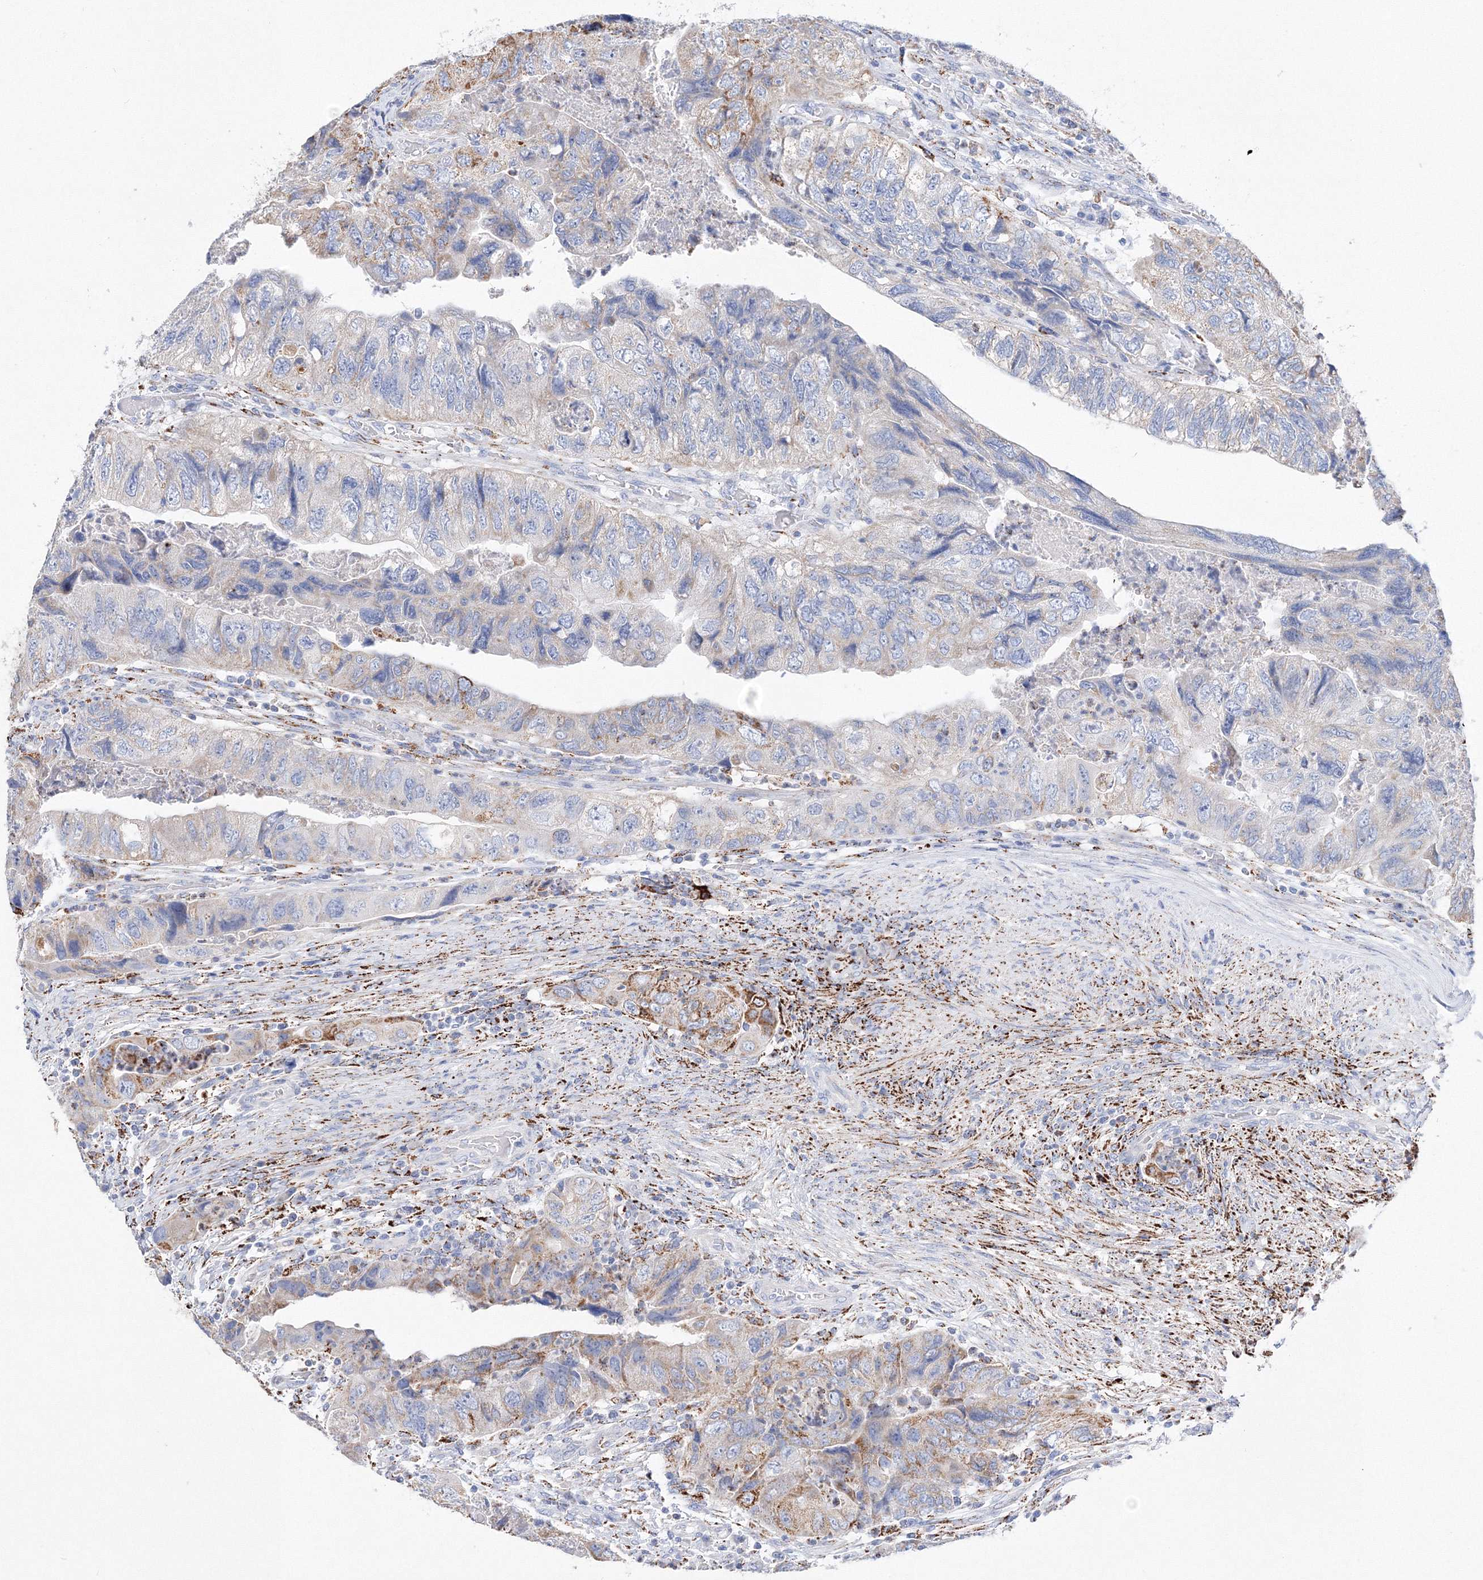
{"staining": {"intensity": "negative", "quantity": "none", "location": "none"}, "tissue": "colorectal cancer", "cell_type": "Tumor cells", "image_type": "cancer", "snomed": [{"axis": "morphology", "description": "Adenocarcinoma, NOS"}, {"axis": "topography", "description": "Rectum"}], "caption": "DAB (3,3'-diaminobenzidine) immunohistochemical staining of colorectal cancer (adenocarcinoma) demonstrates no significant staining in tumor cells.", "gene": "MERTK", "patient": {"sex": "male", "age": 63}}